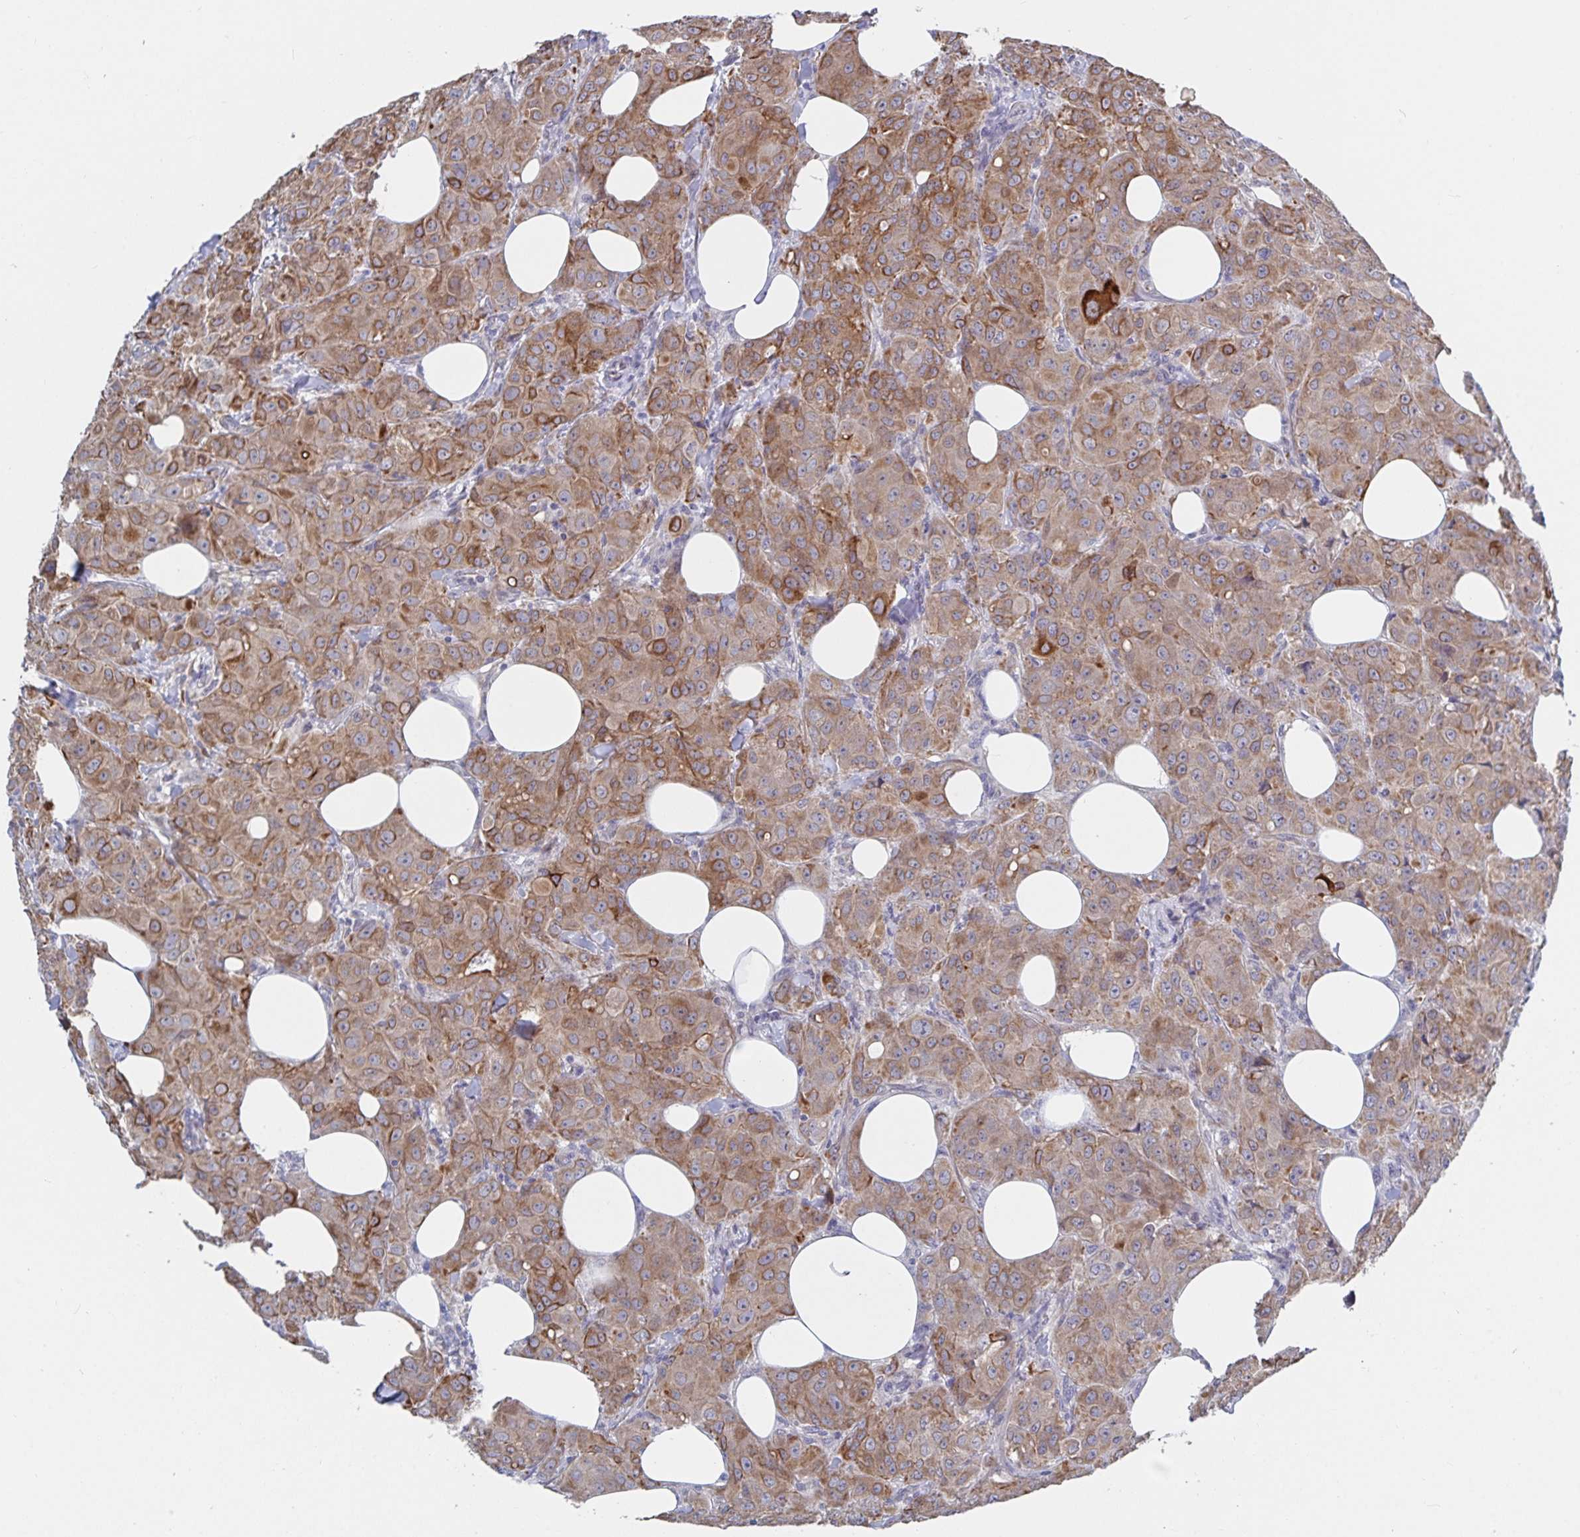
{"staining": {"intensity": "moderate", "quantity": "25%-75%", "location": "cytoplasmic/membranous"}, "tissue": "breast cancer", "cell_type": "Tumor cells", "image_type": "cancer", "snomed": [{"axis": "morphology", "description": "Normal tissue, NOS"}, {"axis": "morphology", "description": "Duct carcinoma"}, {"axis": "topography", "description": "Breast"}], "caption": "Immunohistochemical staining of breast invasive ductal carcinoma shows moderate cytoplasmic/membranous protein positivity in approximately 25%-75% of tumor cells.", "gene": "ZIK1", "patient": {"sex": "female", "age": 43}}